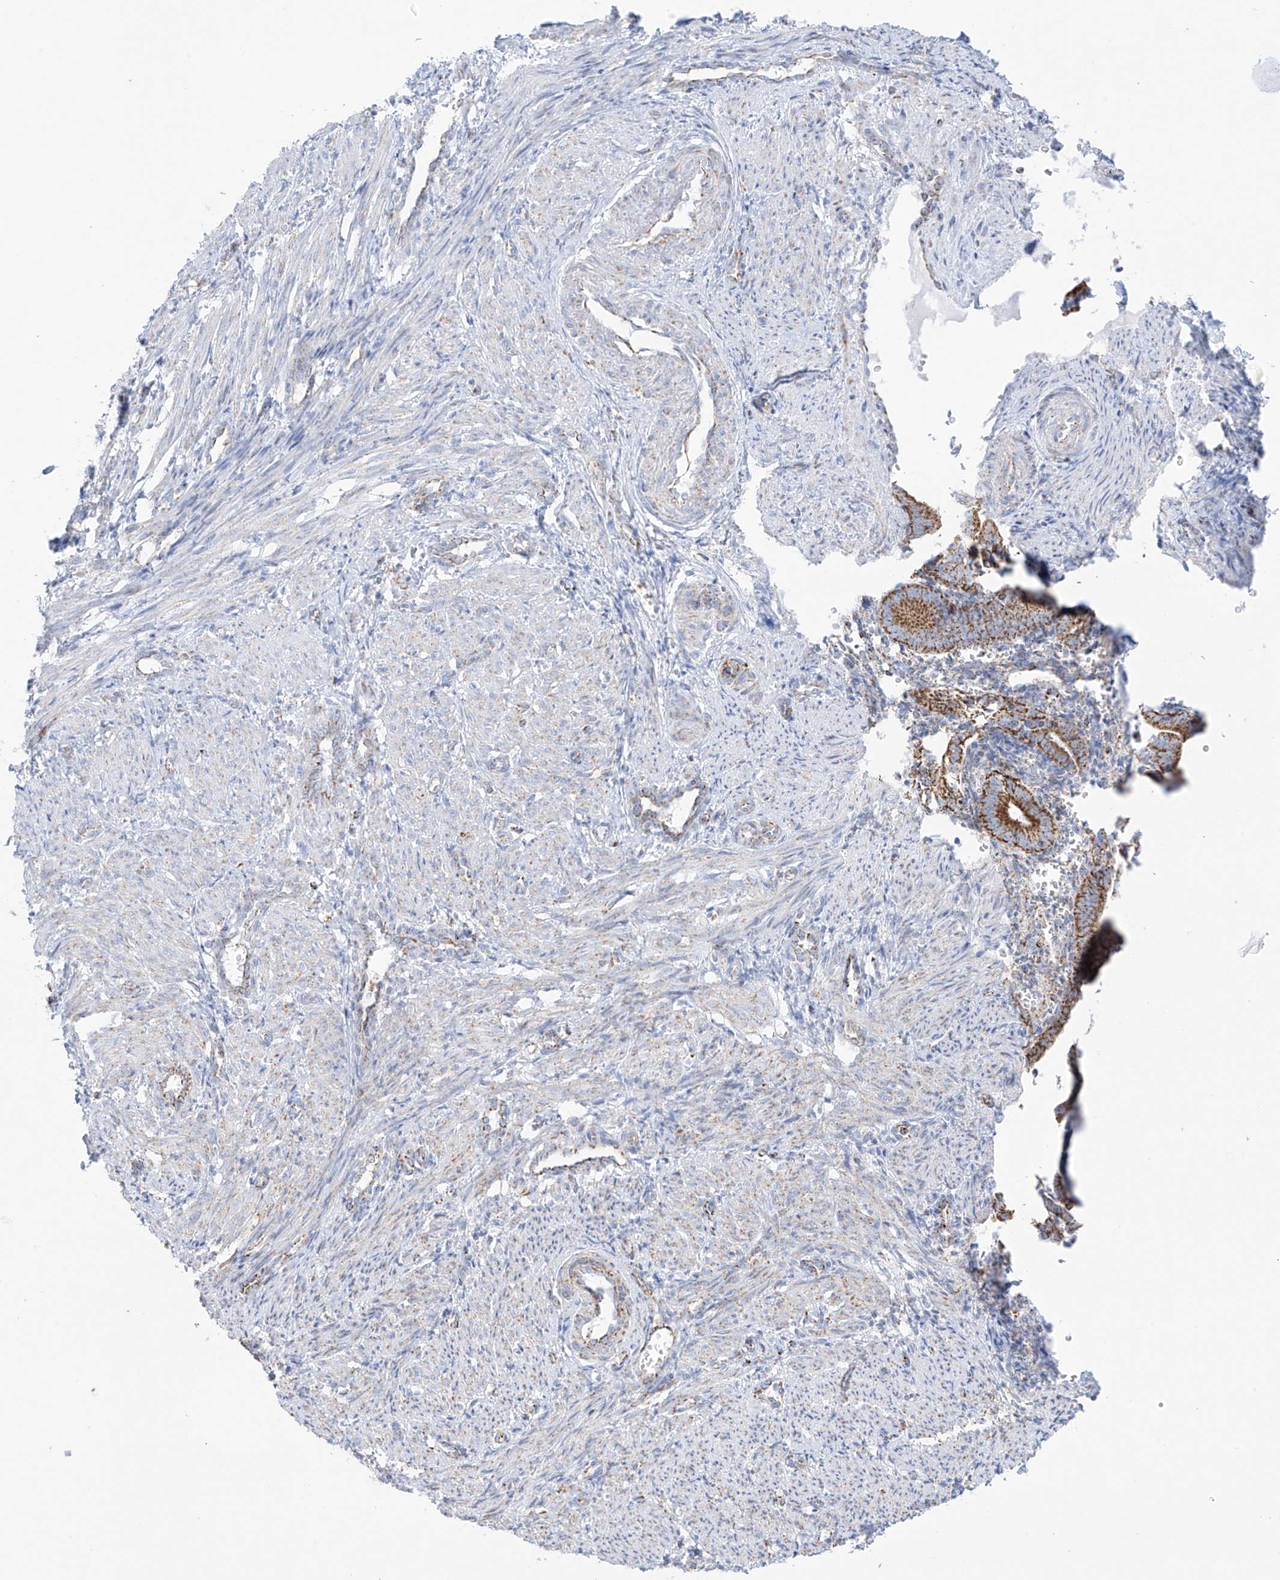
{"staining": {"intensity": "negative", "quantity": "none", "location": "none"}, "tissue": "smooth muscle", "cell_type": "Smooth muscle cells", "image_type": "normal", "snomed": [{"axis": "morphology", "description": "Normal tissue, NOS"}, {"axis": "topography", "description": "Endometrium"}], "caption": "Benign smooth muscle was stained to show a protein in brown. There is no significant staining in smooth muscle cells. (Stains: DAB (3,3'-diaminobenzidine) immunohistochemistry (IHC) with hematoxylin counter stain, Microscopy: brightfield microscopy at high magnification).", "gene": "XKR3", "patient": {"sex": "female", "age": 33}}